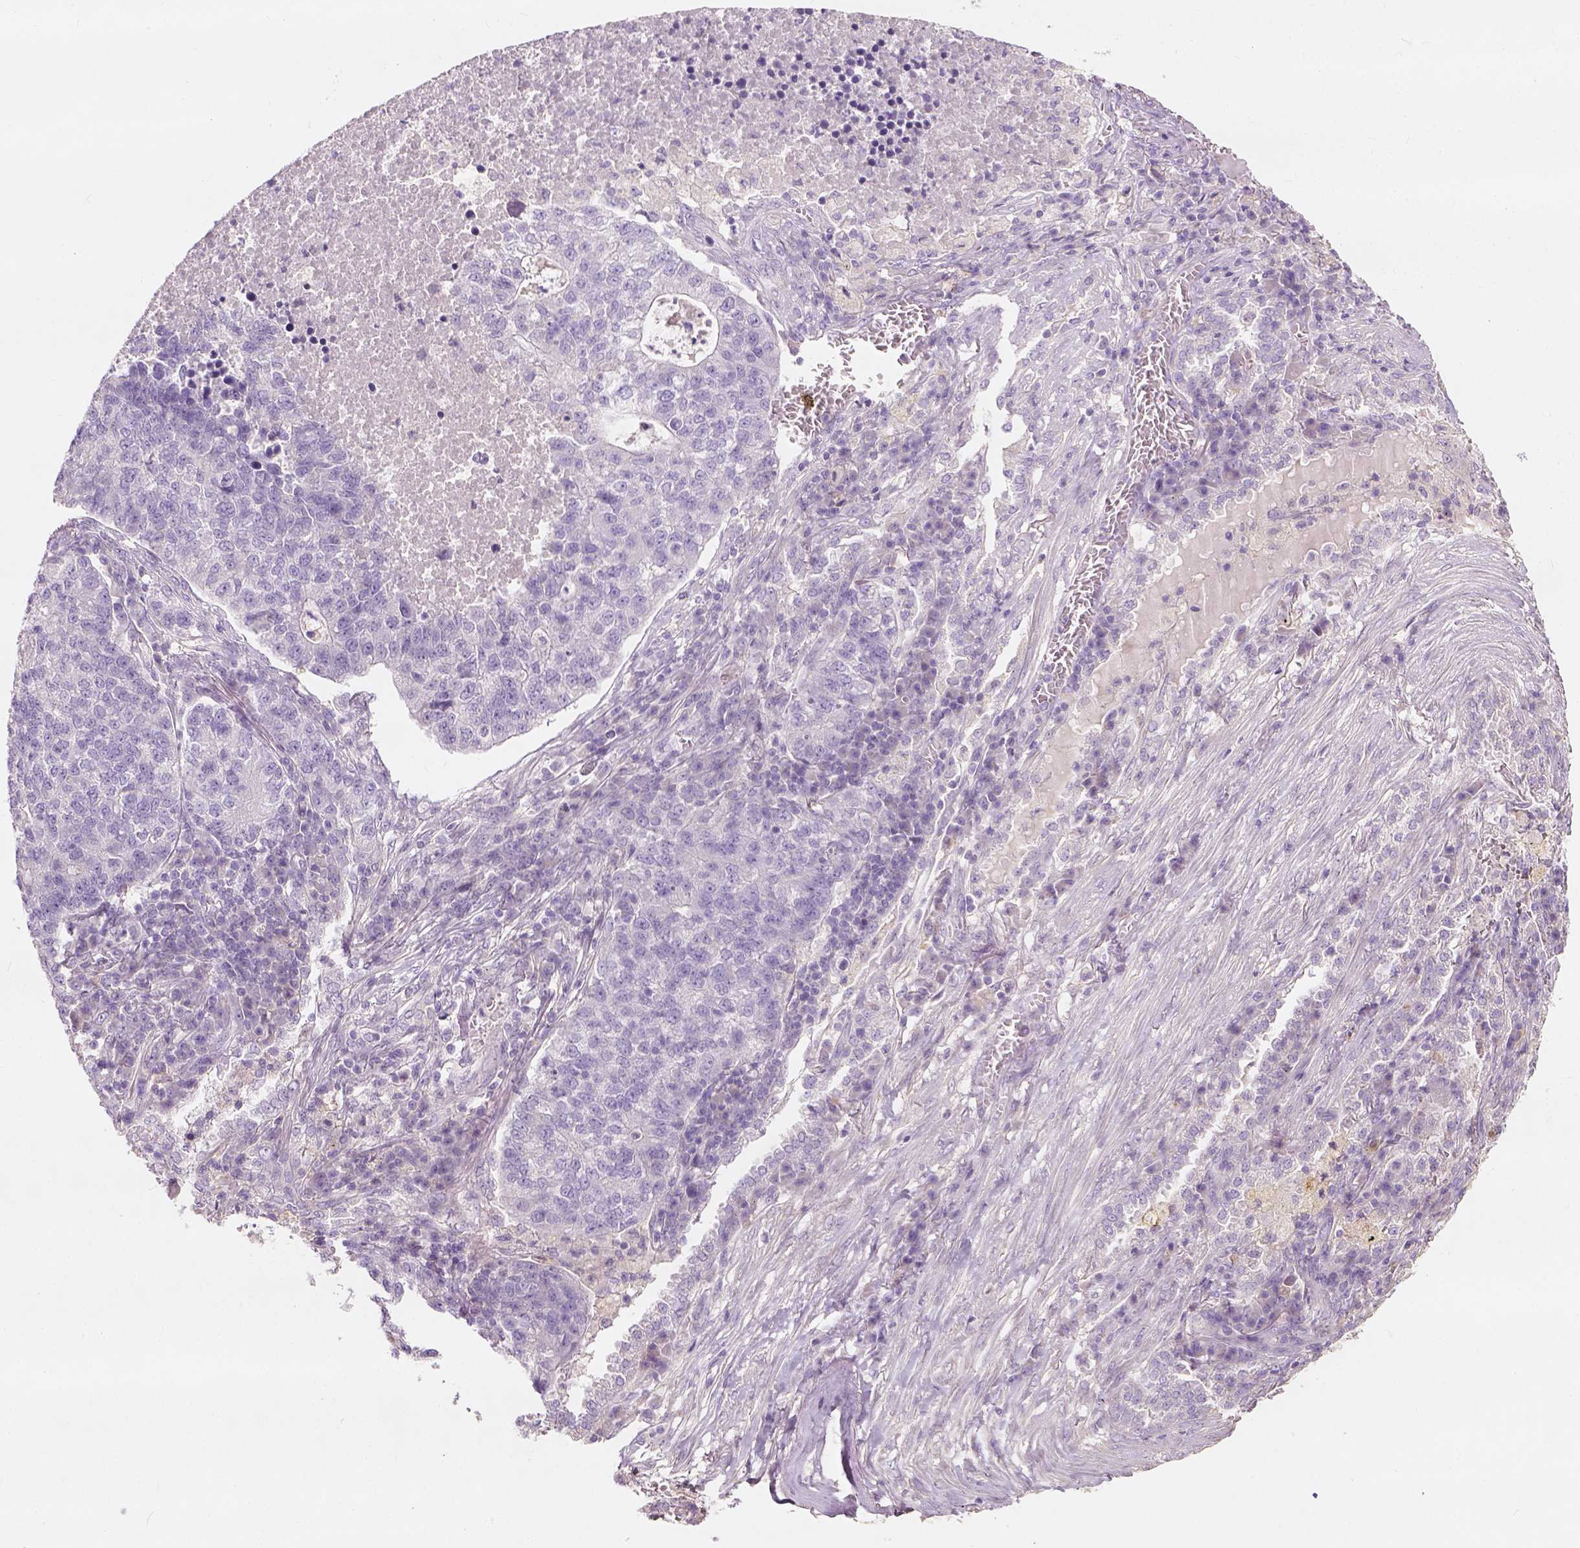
{"staining": {"intensity": "negative", "quantity": "none", "location": "none"}, "tissue": "lung cancer", "cell_type": "Tumor cells", "image_type": "cancer", "snomed": [{"axis": "morphology", "description": "Adenocarcinoma, NOS"}, {"axis": "topography", "description": "Lung"}], "caption": "An image of adenocarcinoma (lung) stained for a protein shows no brown staining in tumor cells.", "gene": "DHCR24", "patient": {"sex": "male", "age": 57}}